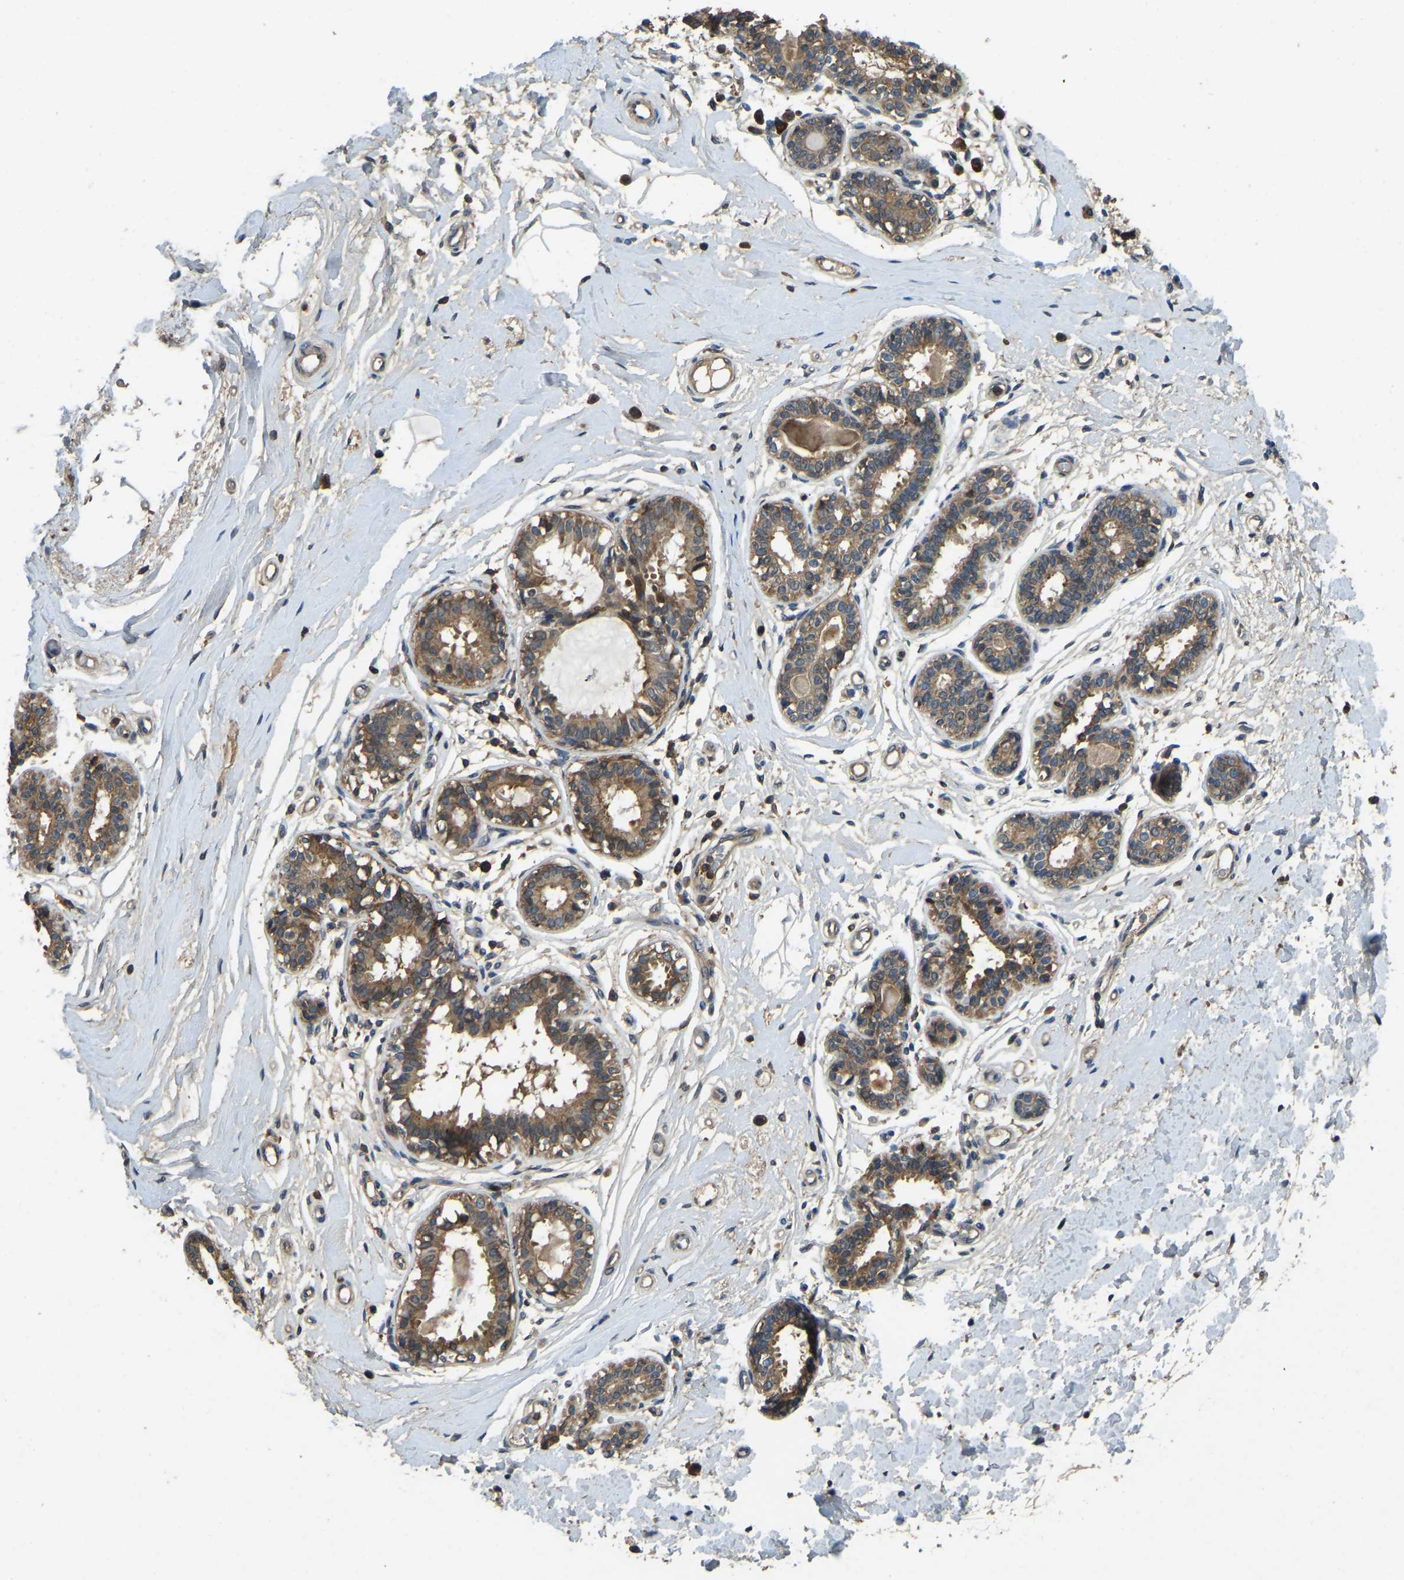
{"staining": {"intensity": "negative", "quantity": "none", "location": "none"}, "tissue": "breast", "cell_type": "Adipocytes", "image_type": "normal", "snomed": [{"axis": "morphology", "description": "Normal tissue, NOS"}, {"axis": "morphology", "description": "Lobular carcinoma"}, {"axis": "topography", "description": "Breast"}], "caption": "IHC of benign human breast shows no positivity in adipocytes.", "gene": "ATP8B1", "patient": {"sex": "female", "age": 59}}